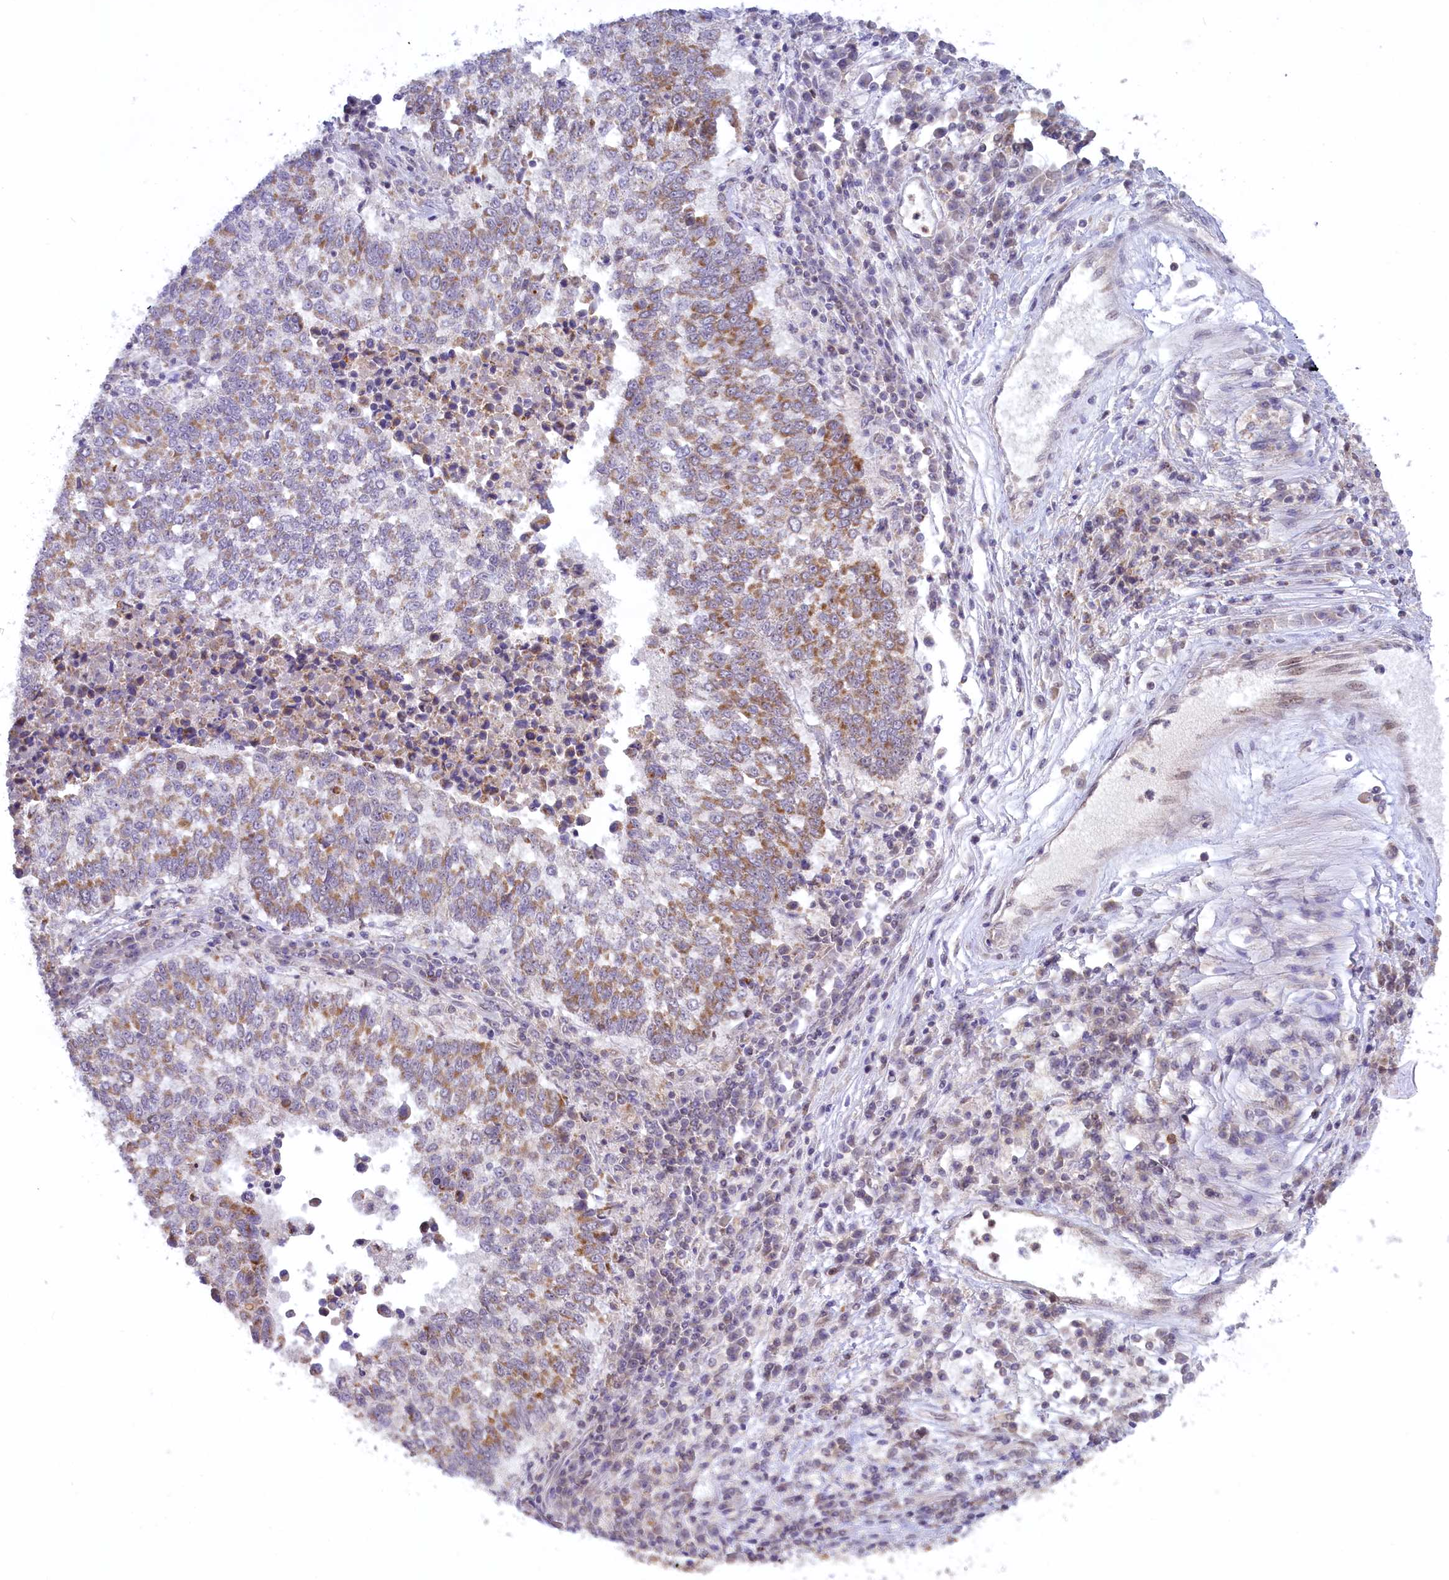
{"staining": {"intensity": "moderate", "quantity": "25%-75%", "location": "cytoplasmic/membranous"}, "tissue": "lung cancer", "cell_type": "Tumor cells", "image_type": "cancer", "snomed": [{"axis": "morphology", "description": "Squamous cell carcinoma, NOS"}, {"axis": "topography", "description": "Lung"}], "caption": "Brown immunohistochemical staining in lung cancer reveals moderate cytoplasmic/membranous expression in about 25%-75% of tumor cells. The staining was performed using DAB to visualize the protein expression in brown, while the nuclei were stained in blue with hematoxylin (Magnification: 20x).", "gene": "CARD8", "patient": {"sex": "male", "age": 73}}